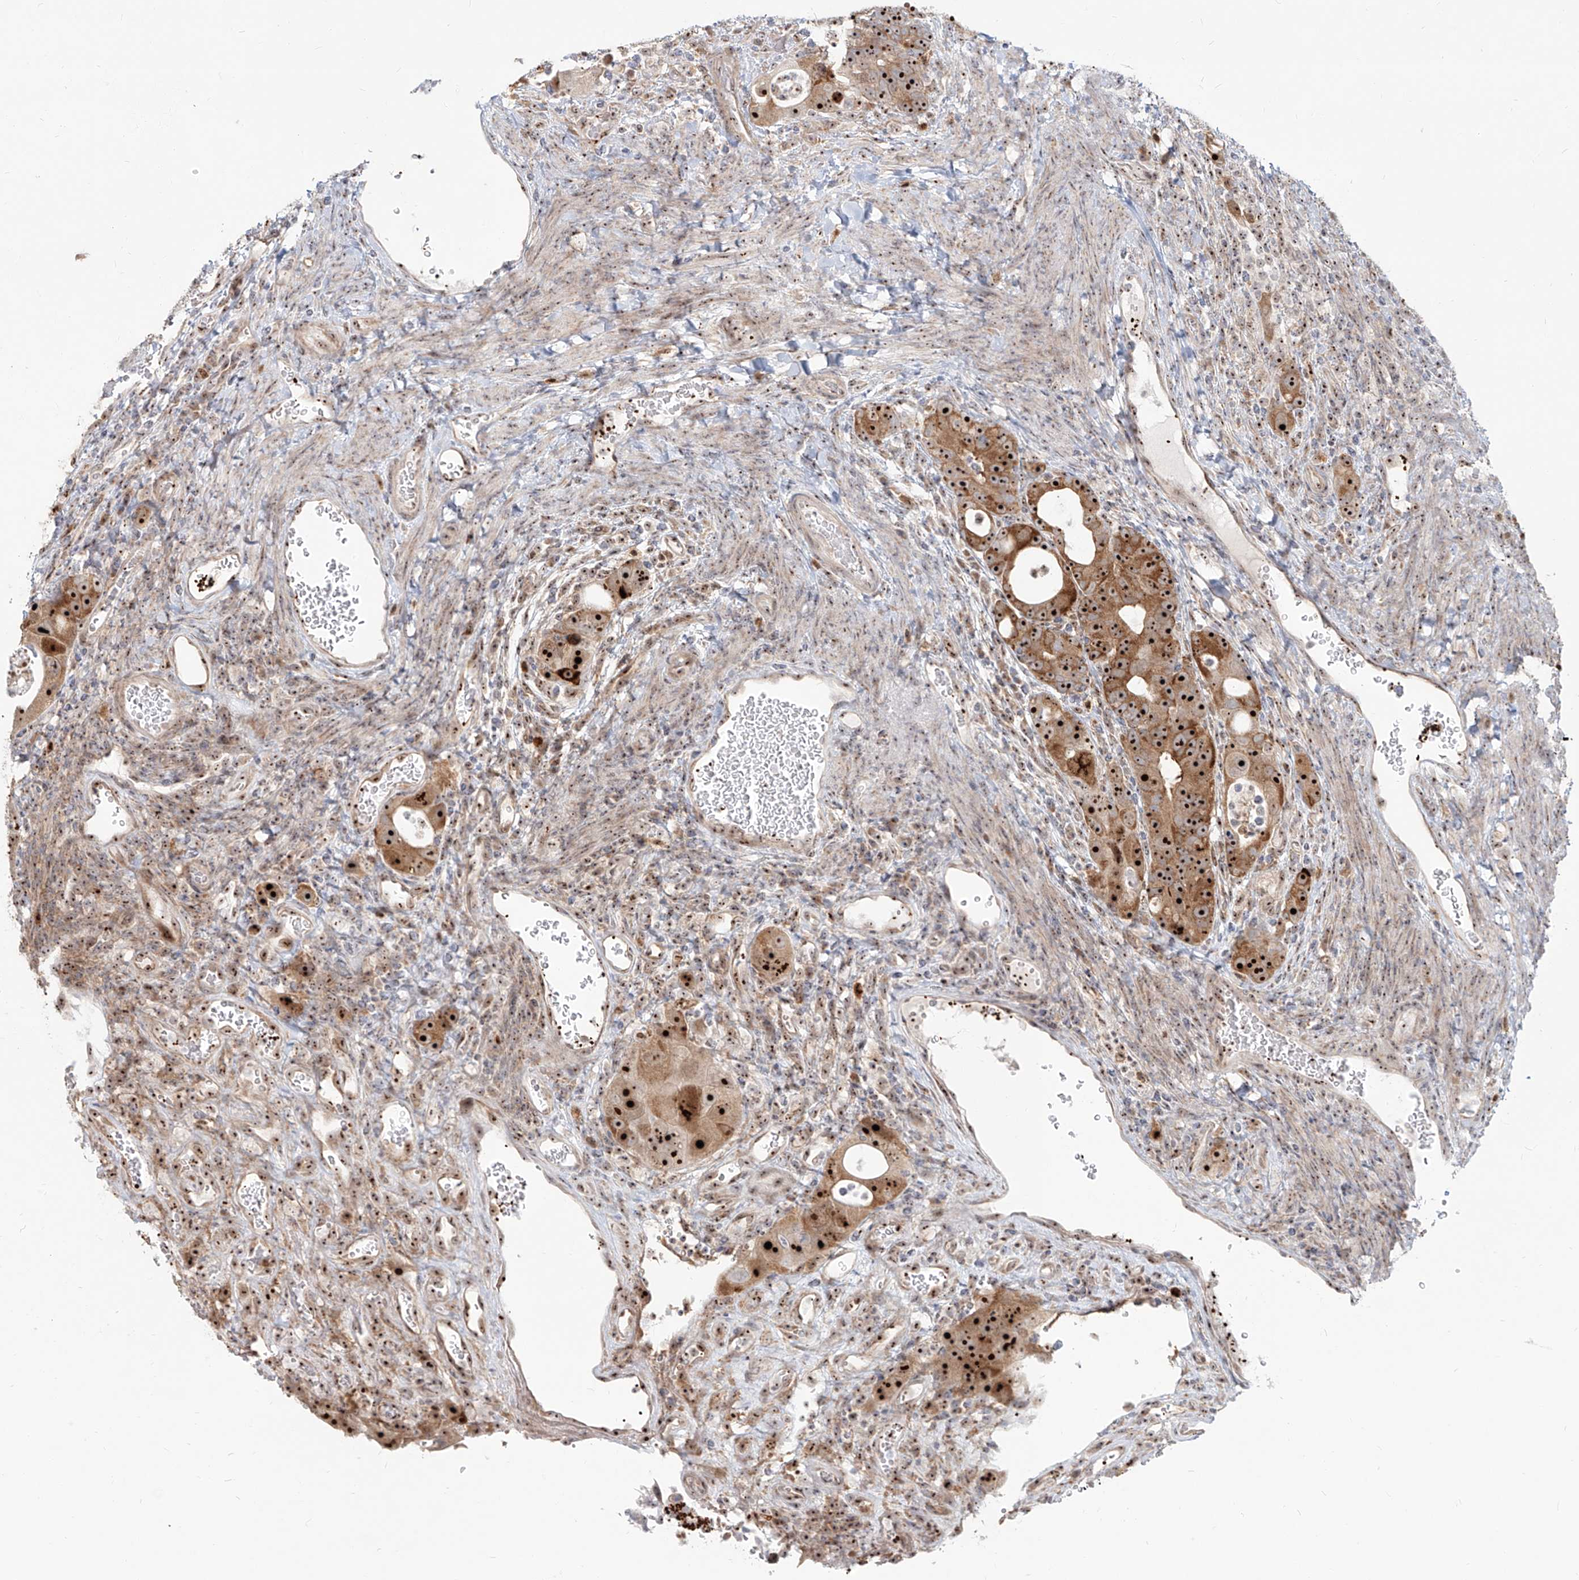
{"staining": {"intensity": "strong", "quantity": ">75%", "location": "cytoplasmic/membranous,nuclear"}, "tissue": "colorectal cancer", "cell_type": "Tumor cells", "image_type": "cancer", "snomed": [{"axis": "morphology", "description": "Adenocarcinoma, NOS"}, {"axis": "topography", "description": "Rectum"}], "caption": "Immunohistochemistry of colorectal cancer demonstrates high levels of strong cytoplasmic/membranous and nuclear staining in approximately >75% of tumor cells.", "gene": "BYSL", "patient": {"sex": "male", "age": 59}}